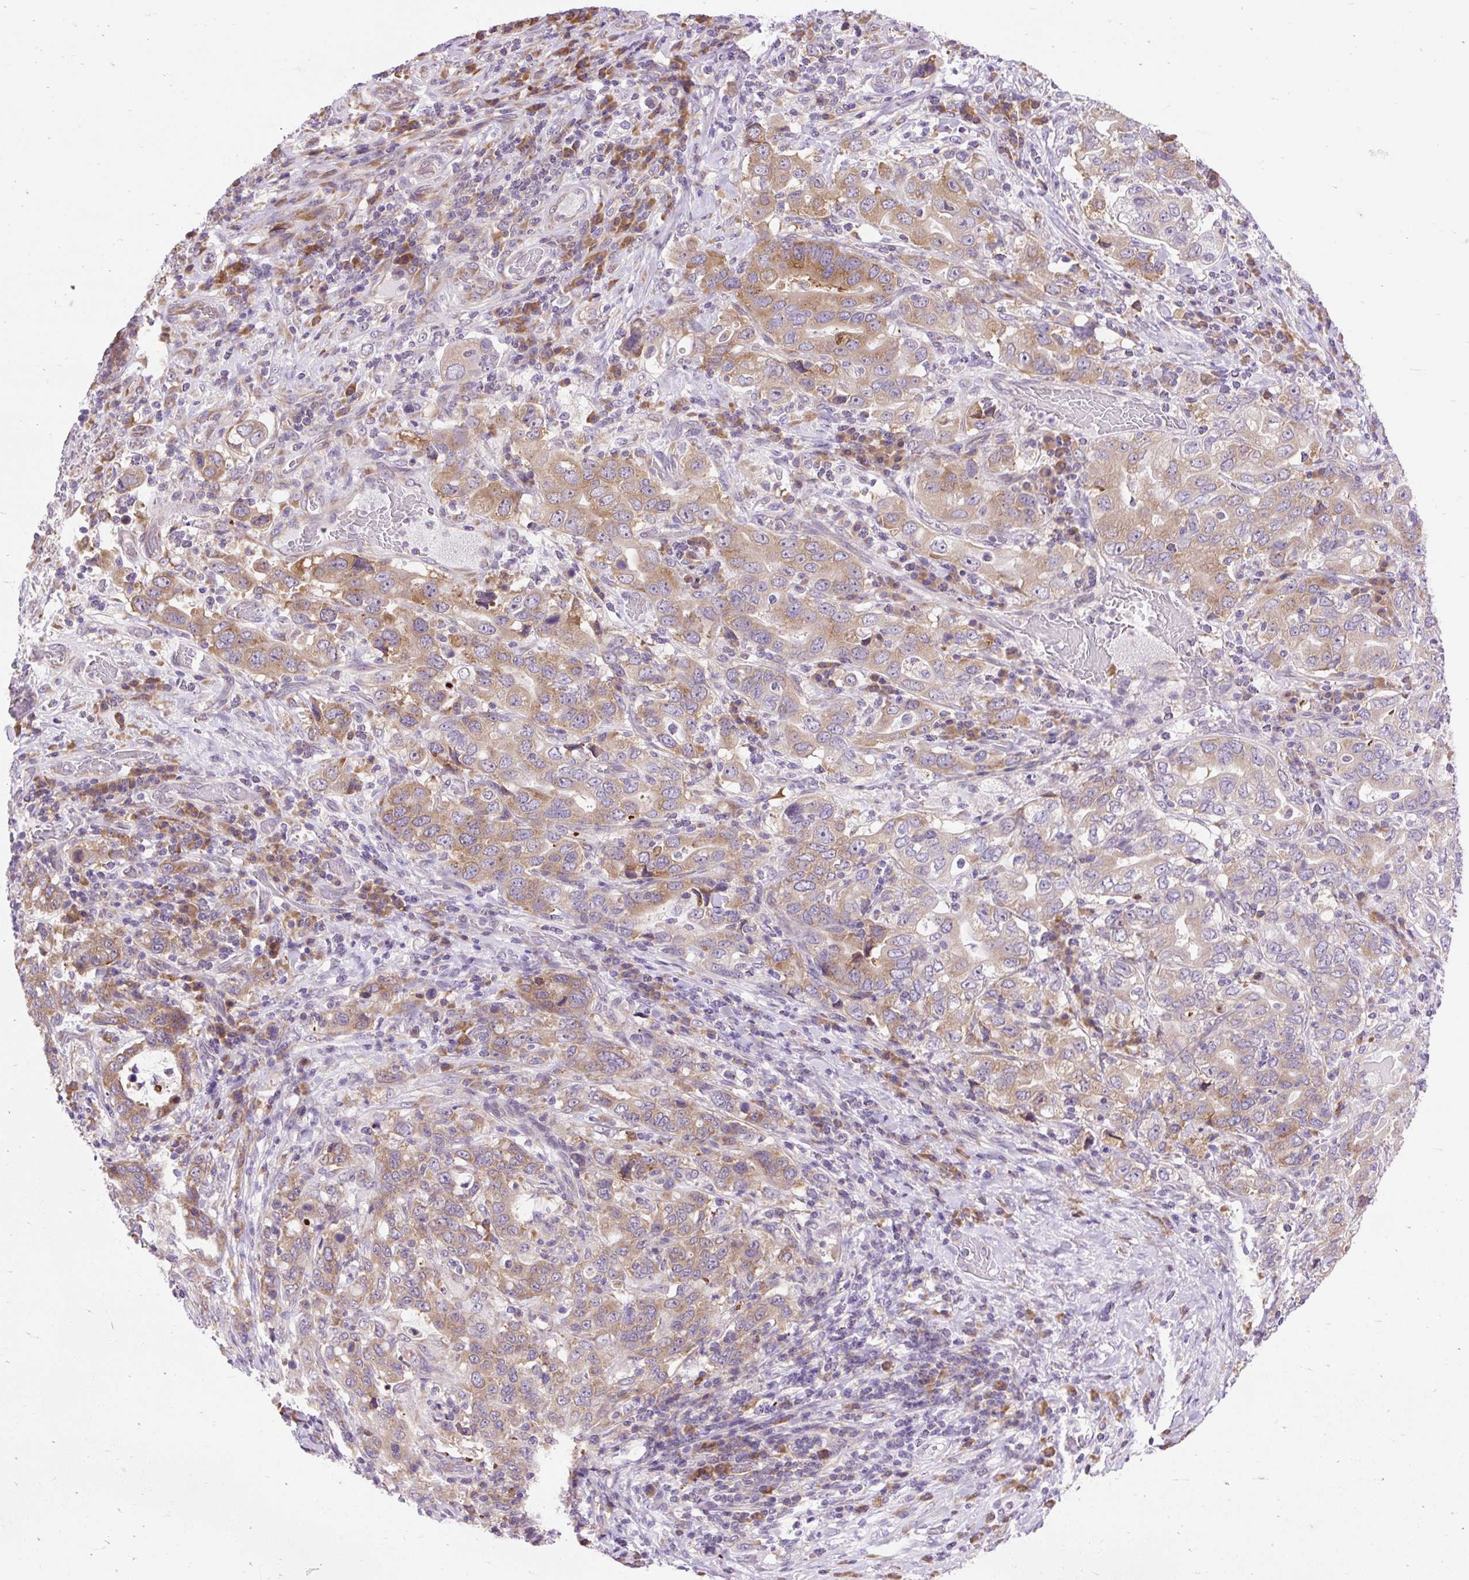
{"staining": {"intensity": "moderate", "quantity": ">75%", "location": "cytoplasmic/membranous"}, "tissue": "stomach cancer", "cell_type": "Tumor cells", "image_type": "cancer", "snomed": [{"axis": "morphology", "description": "Adenocarcinoma, NOS"}, {"axis": "topography", "description": "Stomach, upper"}, {"axis": "topography", "description": "Stomach"}], "caption": "A histopathology image of human adenocarcinoma (stomach) stained for a protein demonstrates moderate cytoplasmic/membranous brown staining in tumor cells. (Brightfield microscopy of DAB IHC at high magnification).", "gene": "GPR45", "patient": {"sex": "male", "age": 62}}